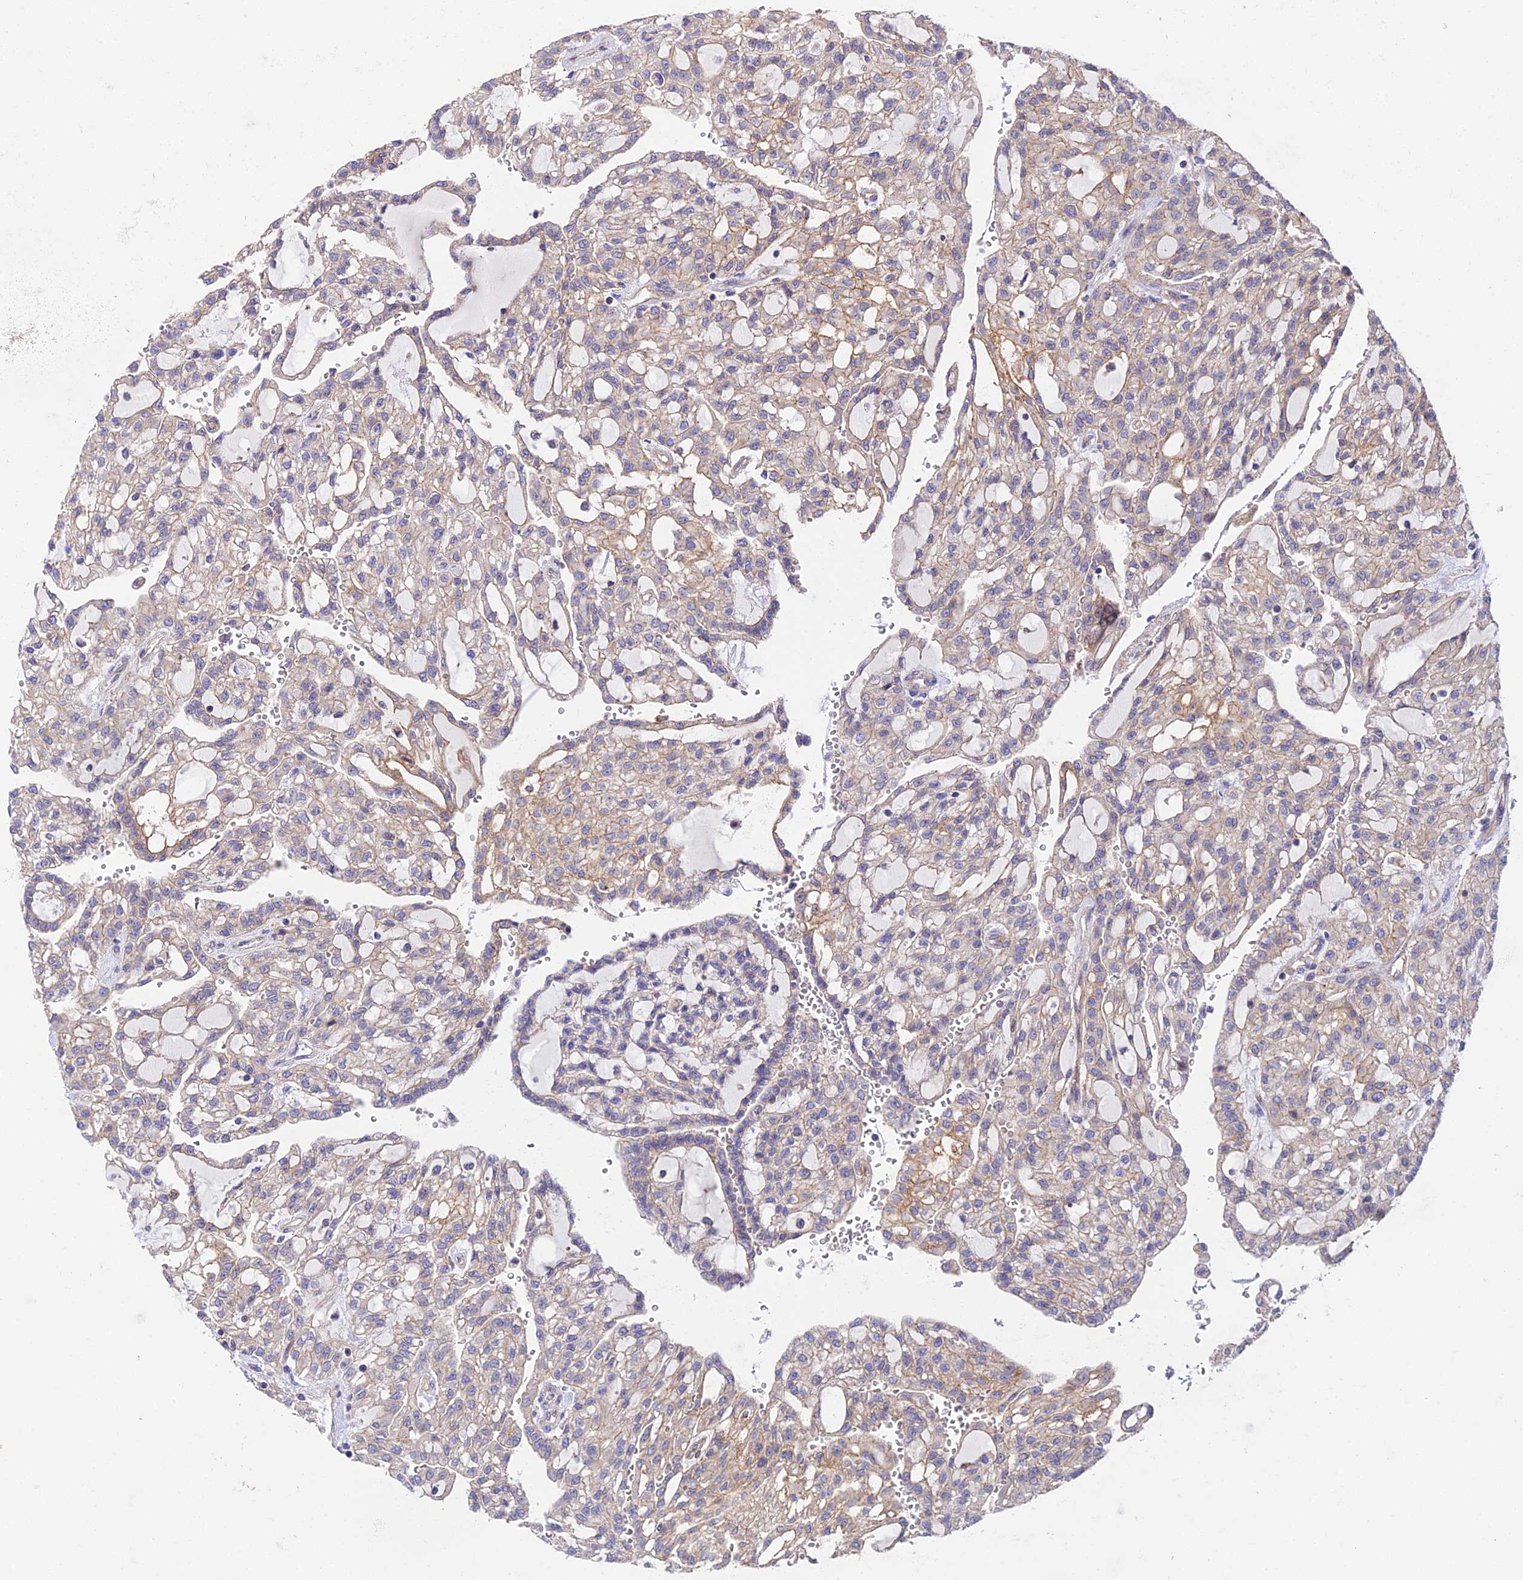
{"staining": {"intensity": "weak", "quantity": "25%-75%", "location": "cytoplasmic/membranous"}, "tissue": "renal cancer", "cell_type": "Tumor cells", "image_type": "cancer", "snomed": [{"axis": "morphology", "description": "Adenocarcinoma, NOS"}, {"axis": "topography", "description": "Kidney"}], "caption": "The image exhibits a brown stain indicating the presence of a protein in the cytoplasmic/membranous of tumor cells in renal cancer. (DAB (3,3'-diaminobenzidine) IHC with brightfield microscopy, high magnification).", "gene": "QRFP", "patient": {"sex": "male", "age": 63}}